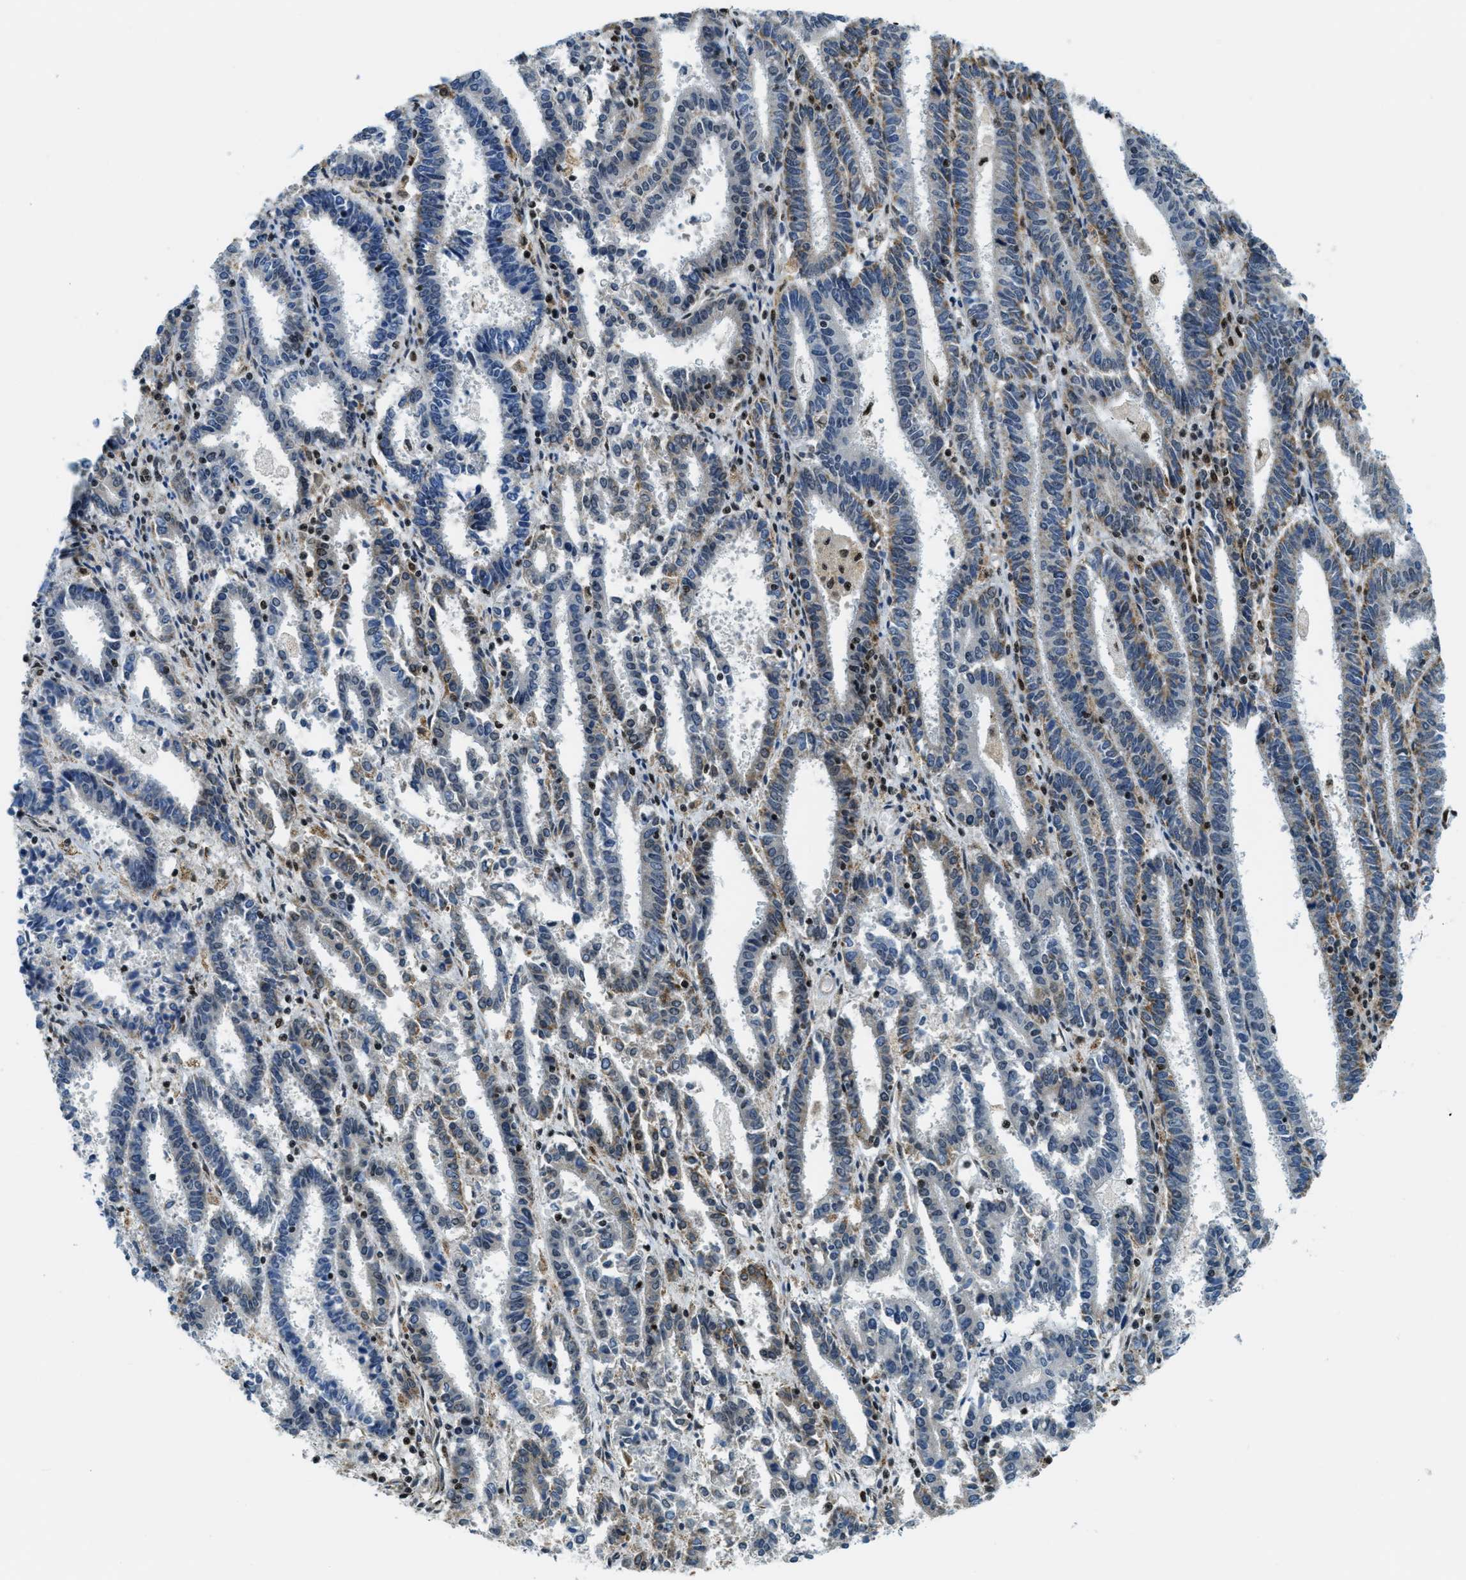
{"staining": {"intensity": "moderate", "quantity": "25%-75%", "location": "cytoplasmic/membranous,nuclear"}, "tissue": "endometrial cancer", "cell_type": "Tumor cells", "image_type": "cancer", "snomed": [{"axis": "morphology", "description": "Adenocarcinoma, NOS"}, {"axis": "topography", "description": "Uterus"}], "caption": "A high-resolution image shows immunohistochemistry staining of adenocarcinoma (endometrial), which exhibits moderate cytoplasmic/membranous and nuclear expression in about 25%-75% of tumor cells. (DAB = brown stain, brightfield microscopy at high magnification).", "gene": "SP100", "patient": {"sex": "female", "age": 83}}